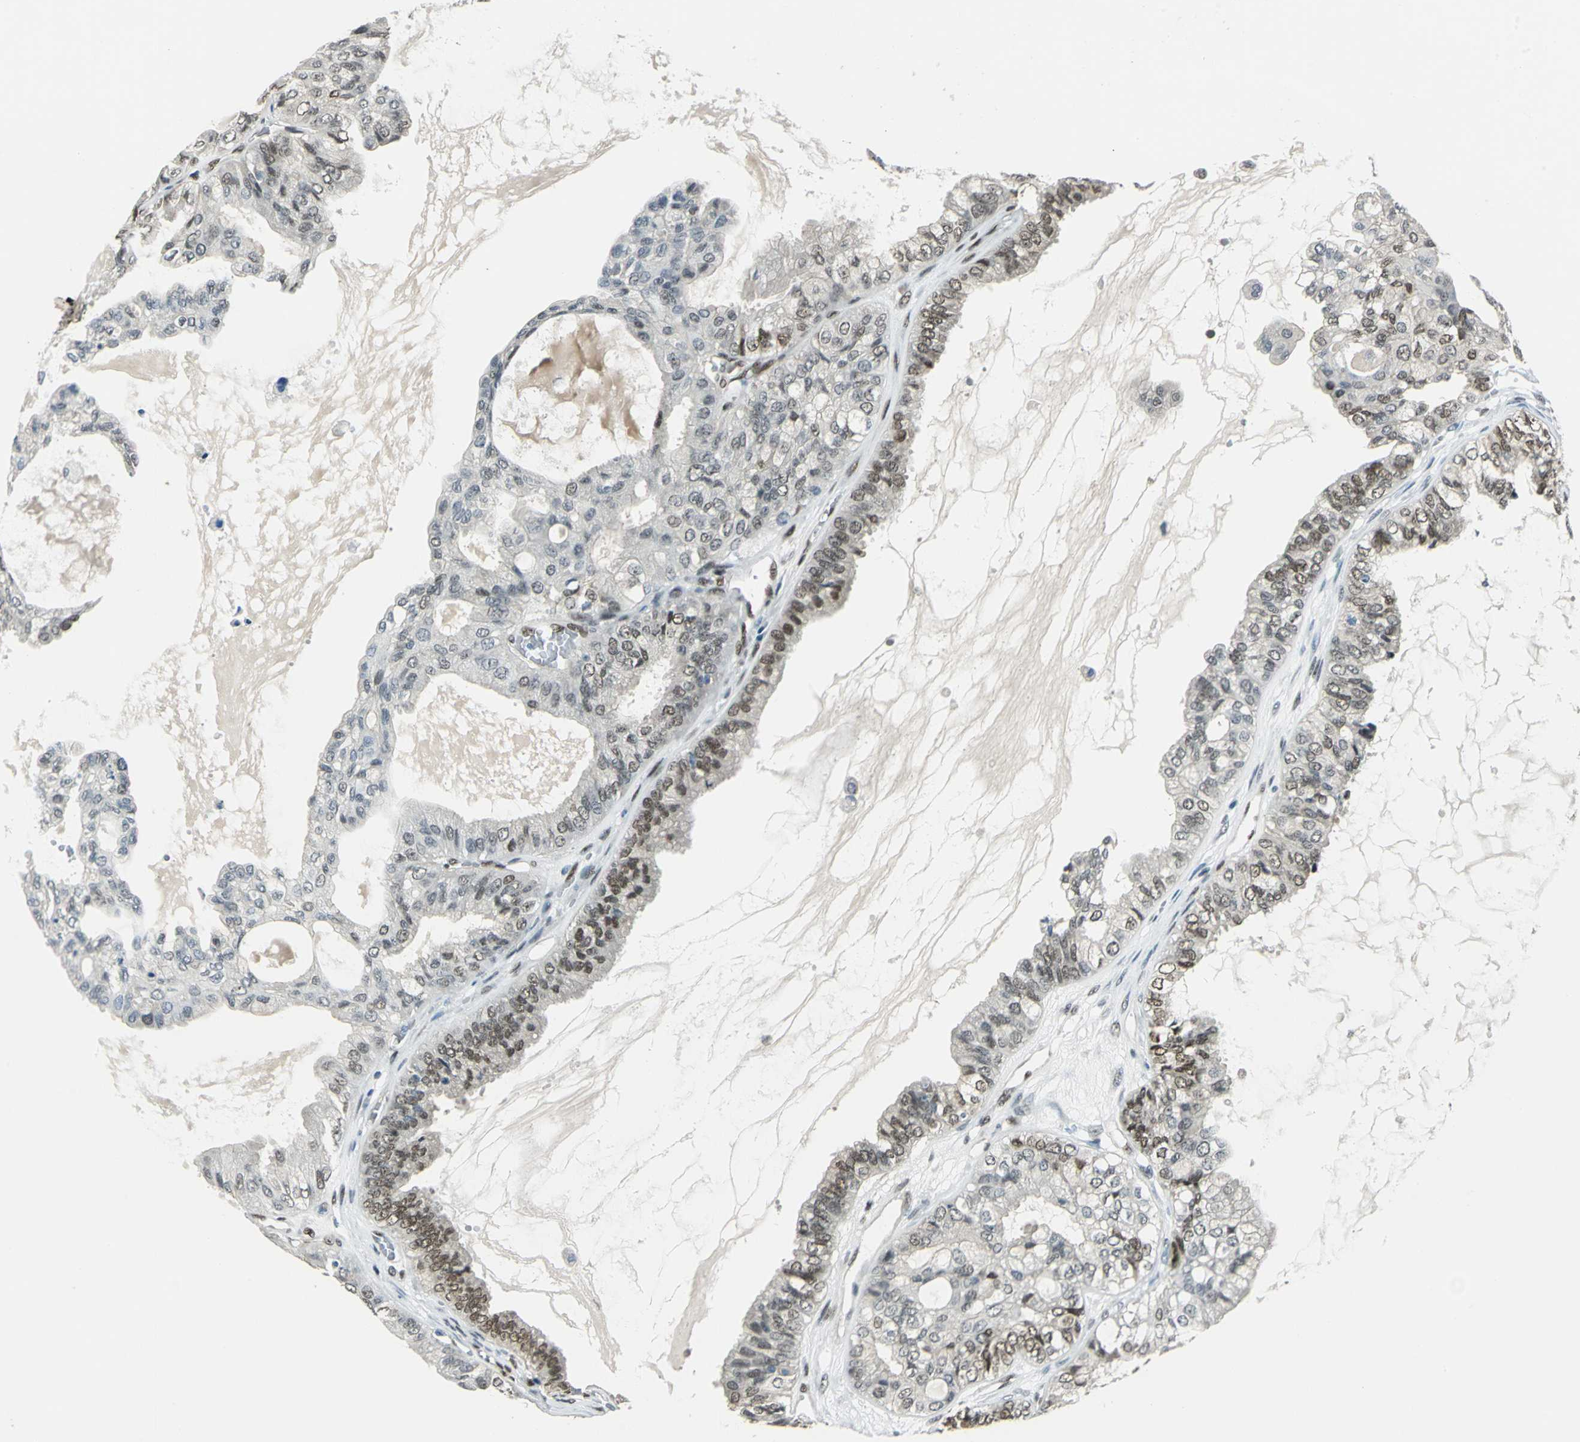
{"staining": {"intensity": "moderate", "quantity": "25%-75%", "location": "nuclear"}, "tissue": "ovarian cancer", "cell_type": "Tumor cells", "image_type": "cancer", "snomed": [{"axis": "morphology", "description": "Carcinoma, NOS"}, {"axis": "morphology", "description": "Carcinoma, endometroid"}, {"axis": "topography", "description": "Ovary"}], "caption": "Immunohistochemical staining of ovarian cancer reveals medium levels of moderate nuclear expression in about 25%-75% of tumor cells. The protein of interest is shown in brown color, while the nuclei are stained blue.", "gene": "NFIA", "patient": {"sex": "female", "age": 50}}